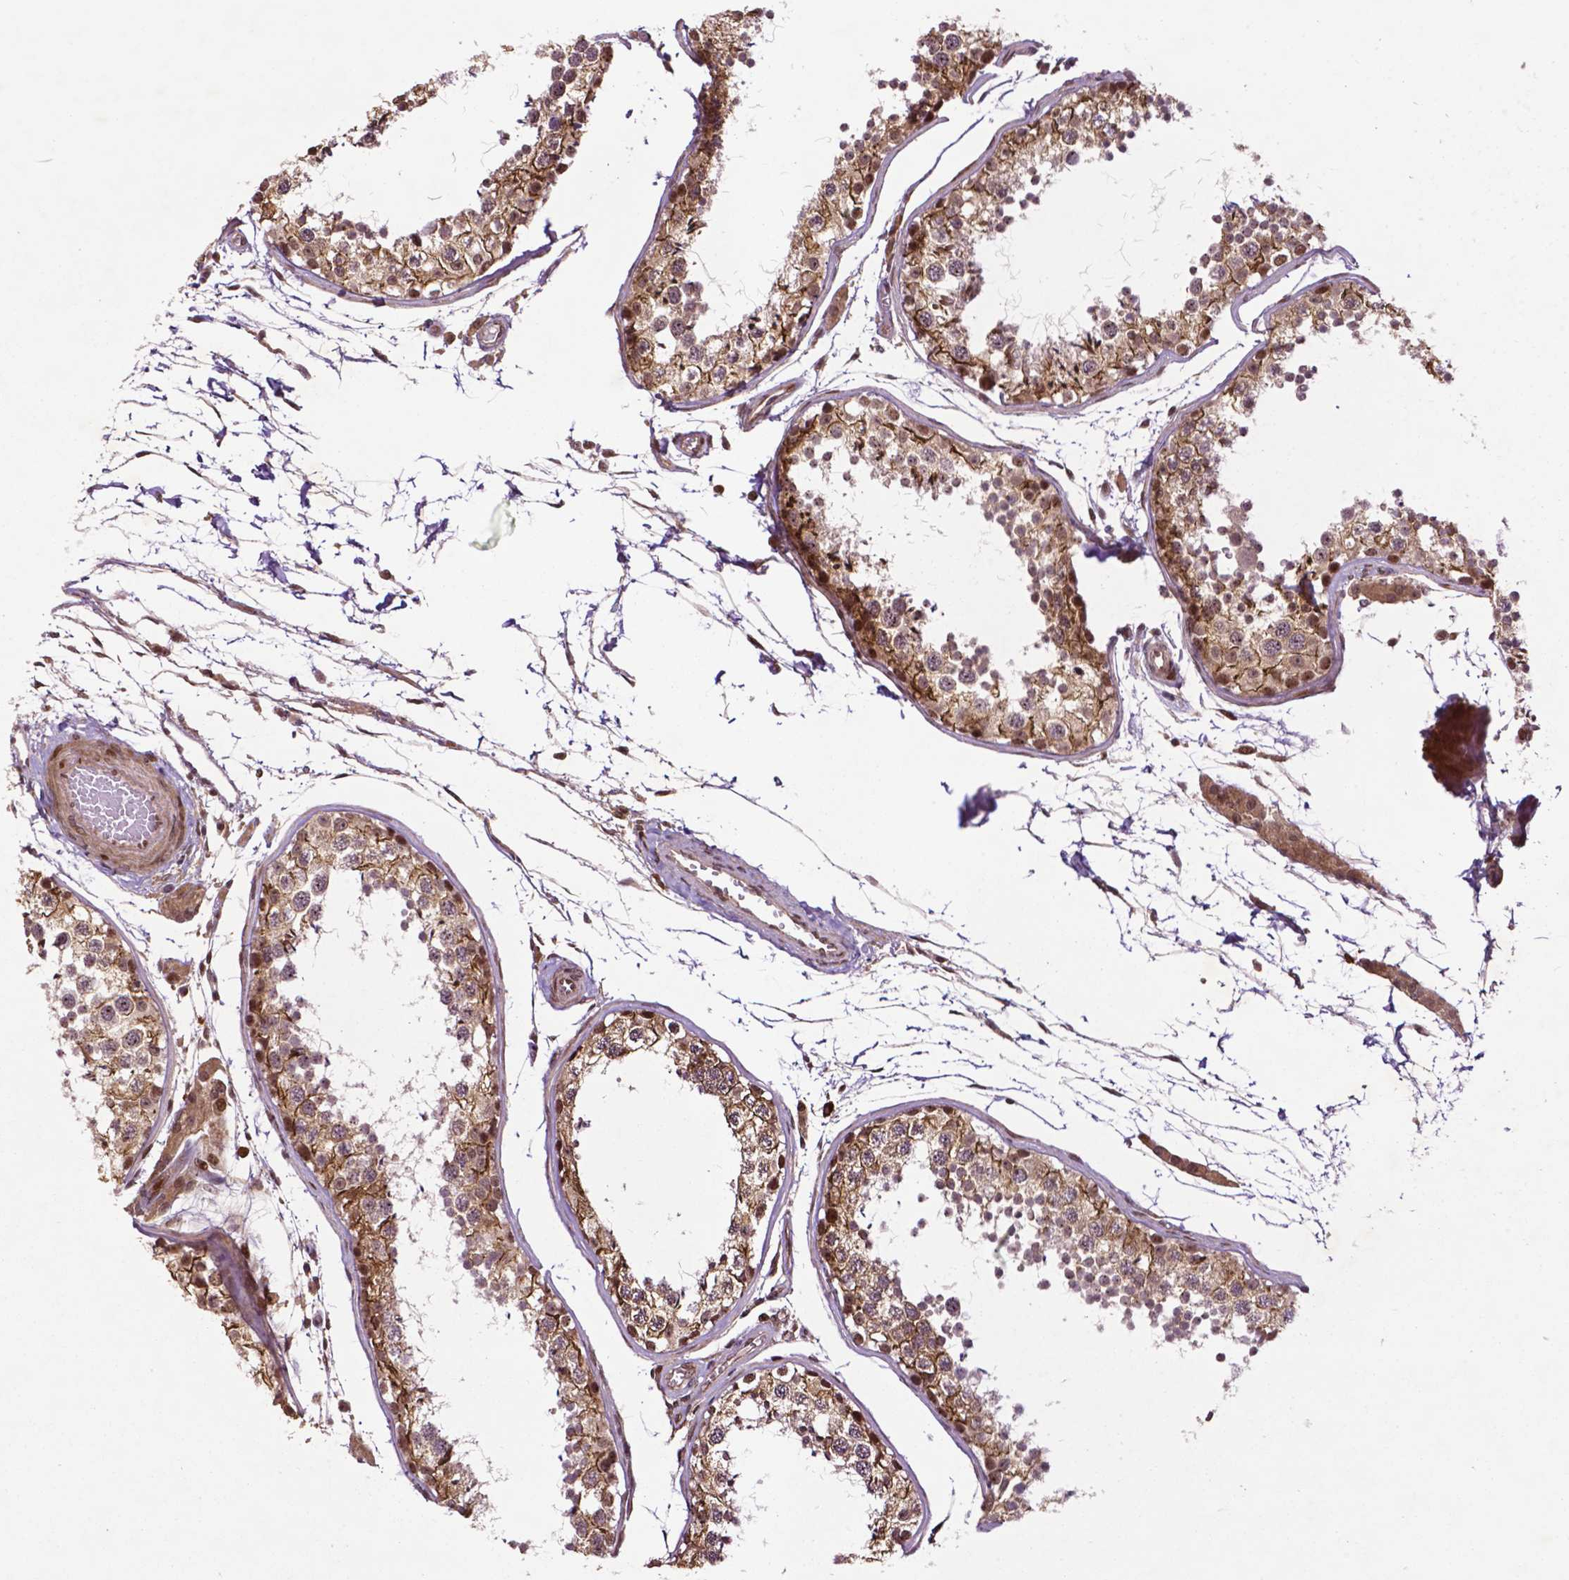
{"staining": {"intensity": "moderate", "quantity": ">75%", "location": "cytoplasmic/membranous,nuclear"}, "tissue": "testis", "cell_type": "Cells in seminiferous ducts", "image_type": "normal", "snomed": [{"axis": "morphology", "description": "Normal tissue, NOS"}, {"axis": "topography", "description": "Testis"}], "caption": "Testis stained with DAB (3,3'-diaminobenzidine) IHC shows medium levels of moderate cytoplasmic/membranous,nuclear expression in approximately >75% of cells in seminiferous ducts. The staining was performed using DAB to visualize the protein expression in brown, while the nuclei were stained in blue with hematoxylin (Magnification: 20x).", "gene": "TMX2", "patient": {"sex": "male", "age": 29}}